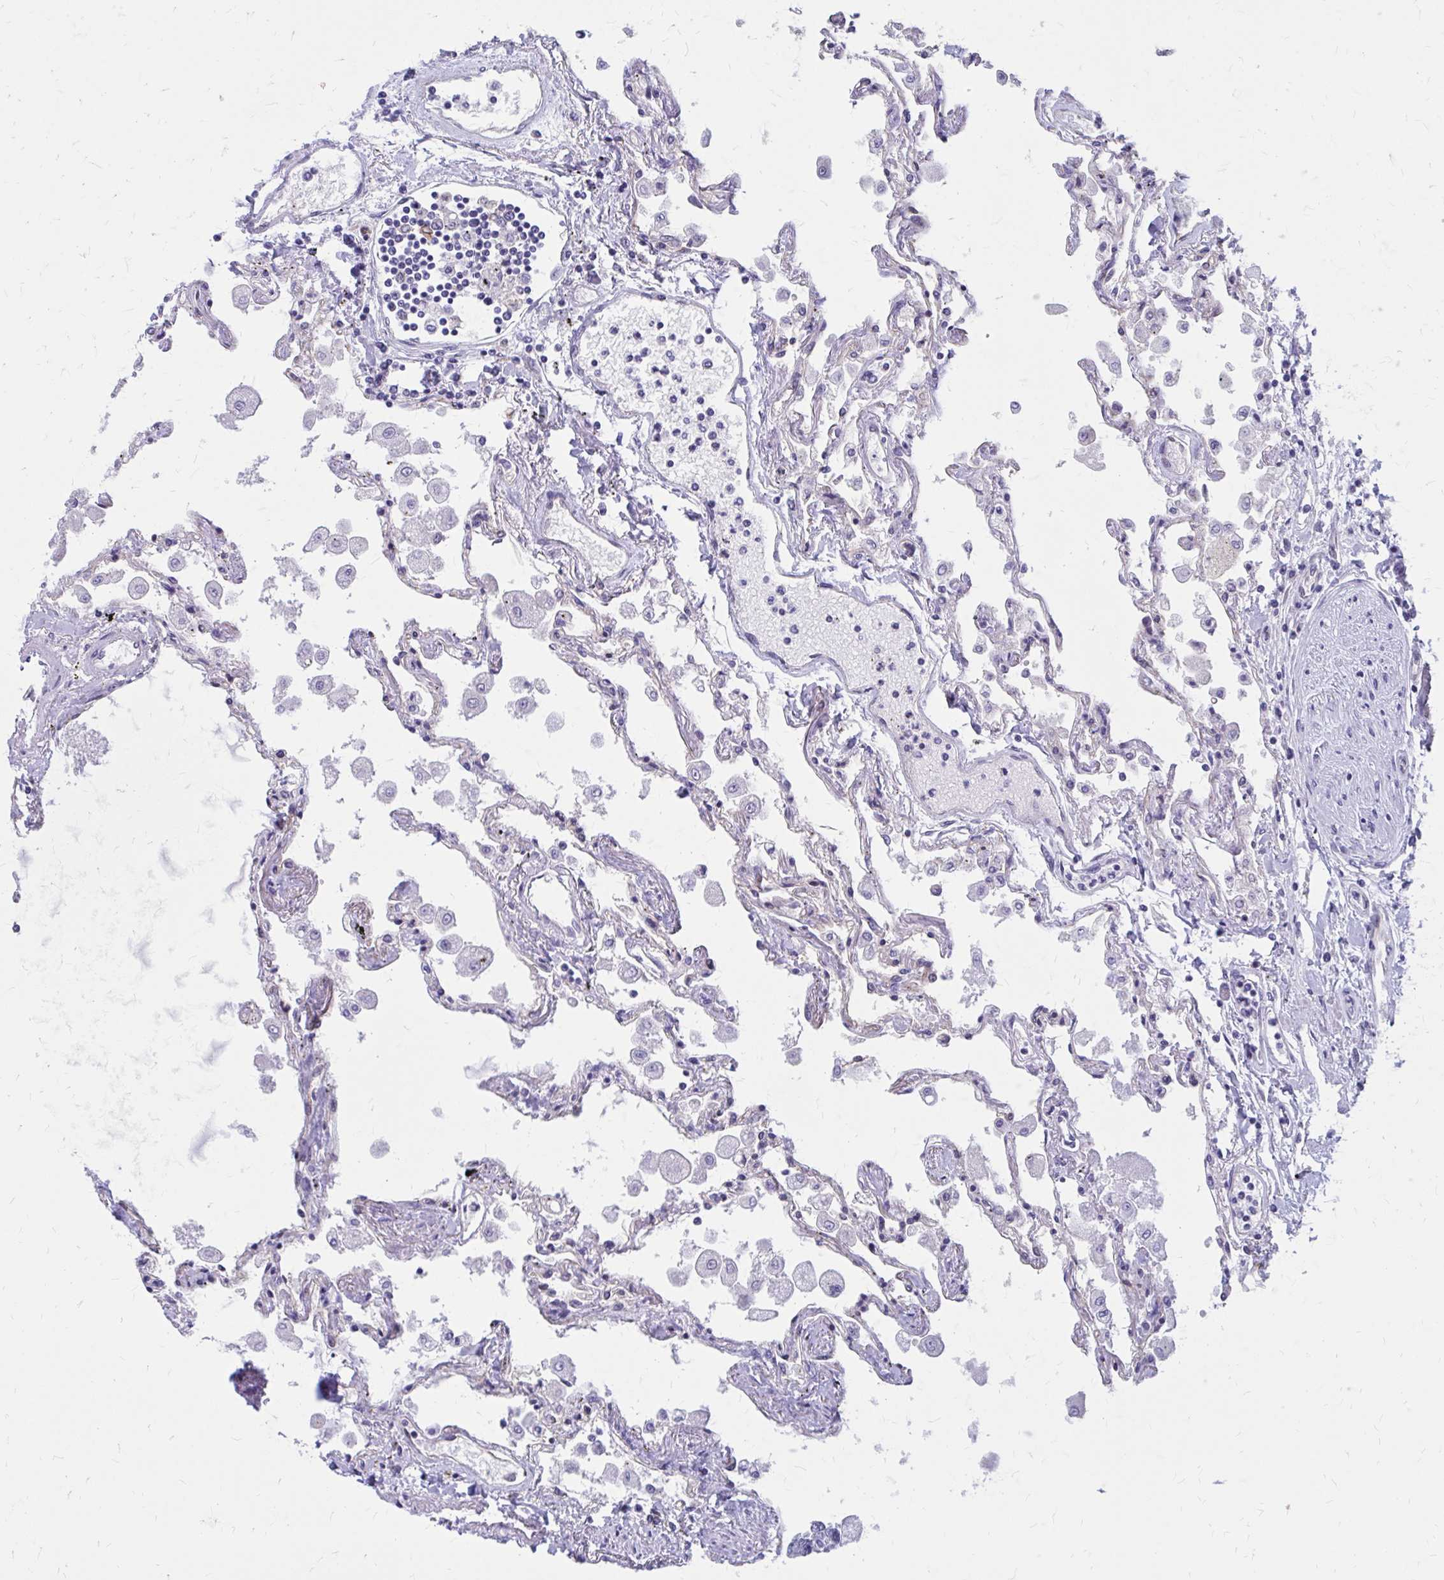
{"staining": {"intensity": "moderate", "quantity": "25%-75%", "location": "cytoplasmic/membranous"}, "tissue": "lung", "cell_type": "Alveolar cells", "image_type": "normal", "snomed": [{"axis": "morphology", "description": "Normal tissue, NOS"}, {"axis": "morphology", "description": "Adenocarcinoma, NOS"}, {"axis": "topography", "description": "Cartilage tissue"}, {"axis": "topography", "description": "Lung"}], "caption": "A medium amount of moderate cytoplasmic/membranous staining is present in about 25%-75% of alveolar cells in benign lung. The protein is shown in brown color, while the nuclei are stained blue.", "gene": "CLIC2", "patient": {"sex": "female", "age": 67}}